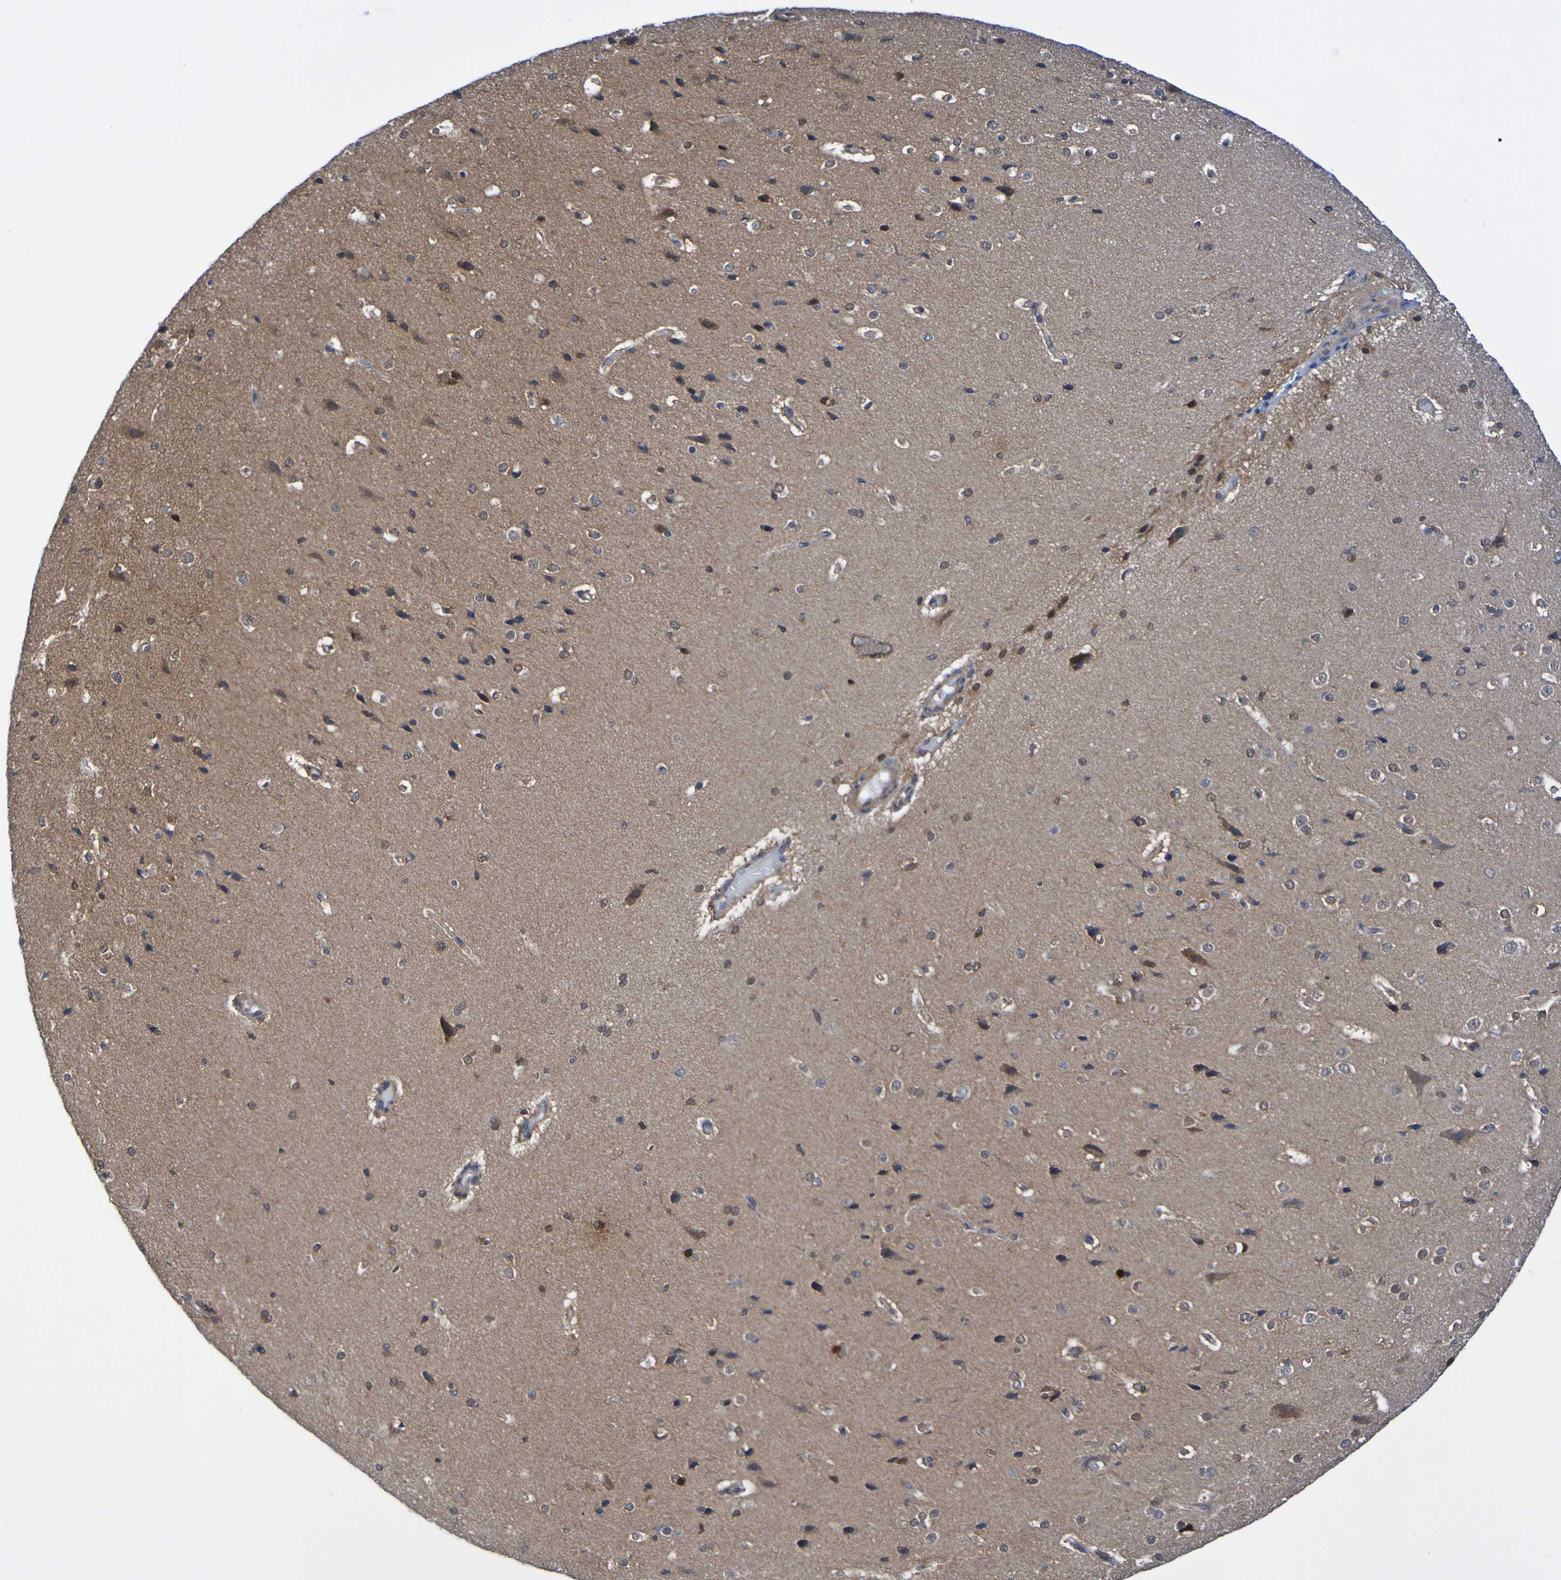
{"staining": {"intensity": "weak", "quantity": ">75%", "location": "cytoplasmic/membranous"}, "tissue": "cerebral cortex", "cell_type": "Endothelial cells", "image_type": "normal", "snomed": [{"axis": "morphology", "description": "Normal tissue, NOS"}, {"axis": "morphology", "description": "Developmental malformation"}, {"axis": "topography", "description": "Cerebral cortex"}], "caption": "Endothelial cells display weak cytoplasmic/membranous staining in about >75% of cells in benign cerebral cortex. The staining is performed using DAB brown chromogen to label protein expression. The nuclei are counter-stained blue using hematoxylin.", "gene": "ATIC", "patient": {"sex": "female", "age": 30}}